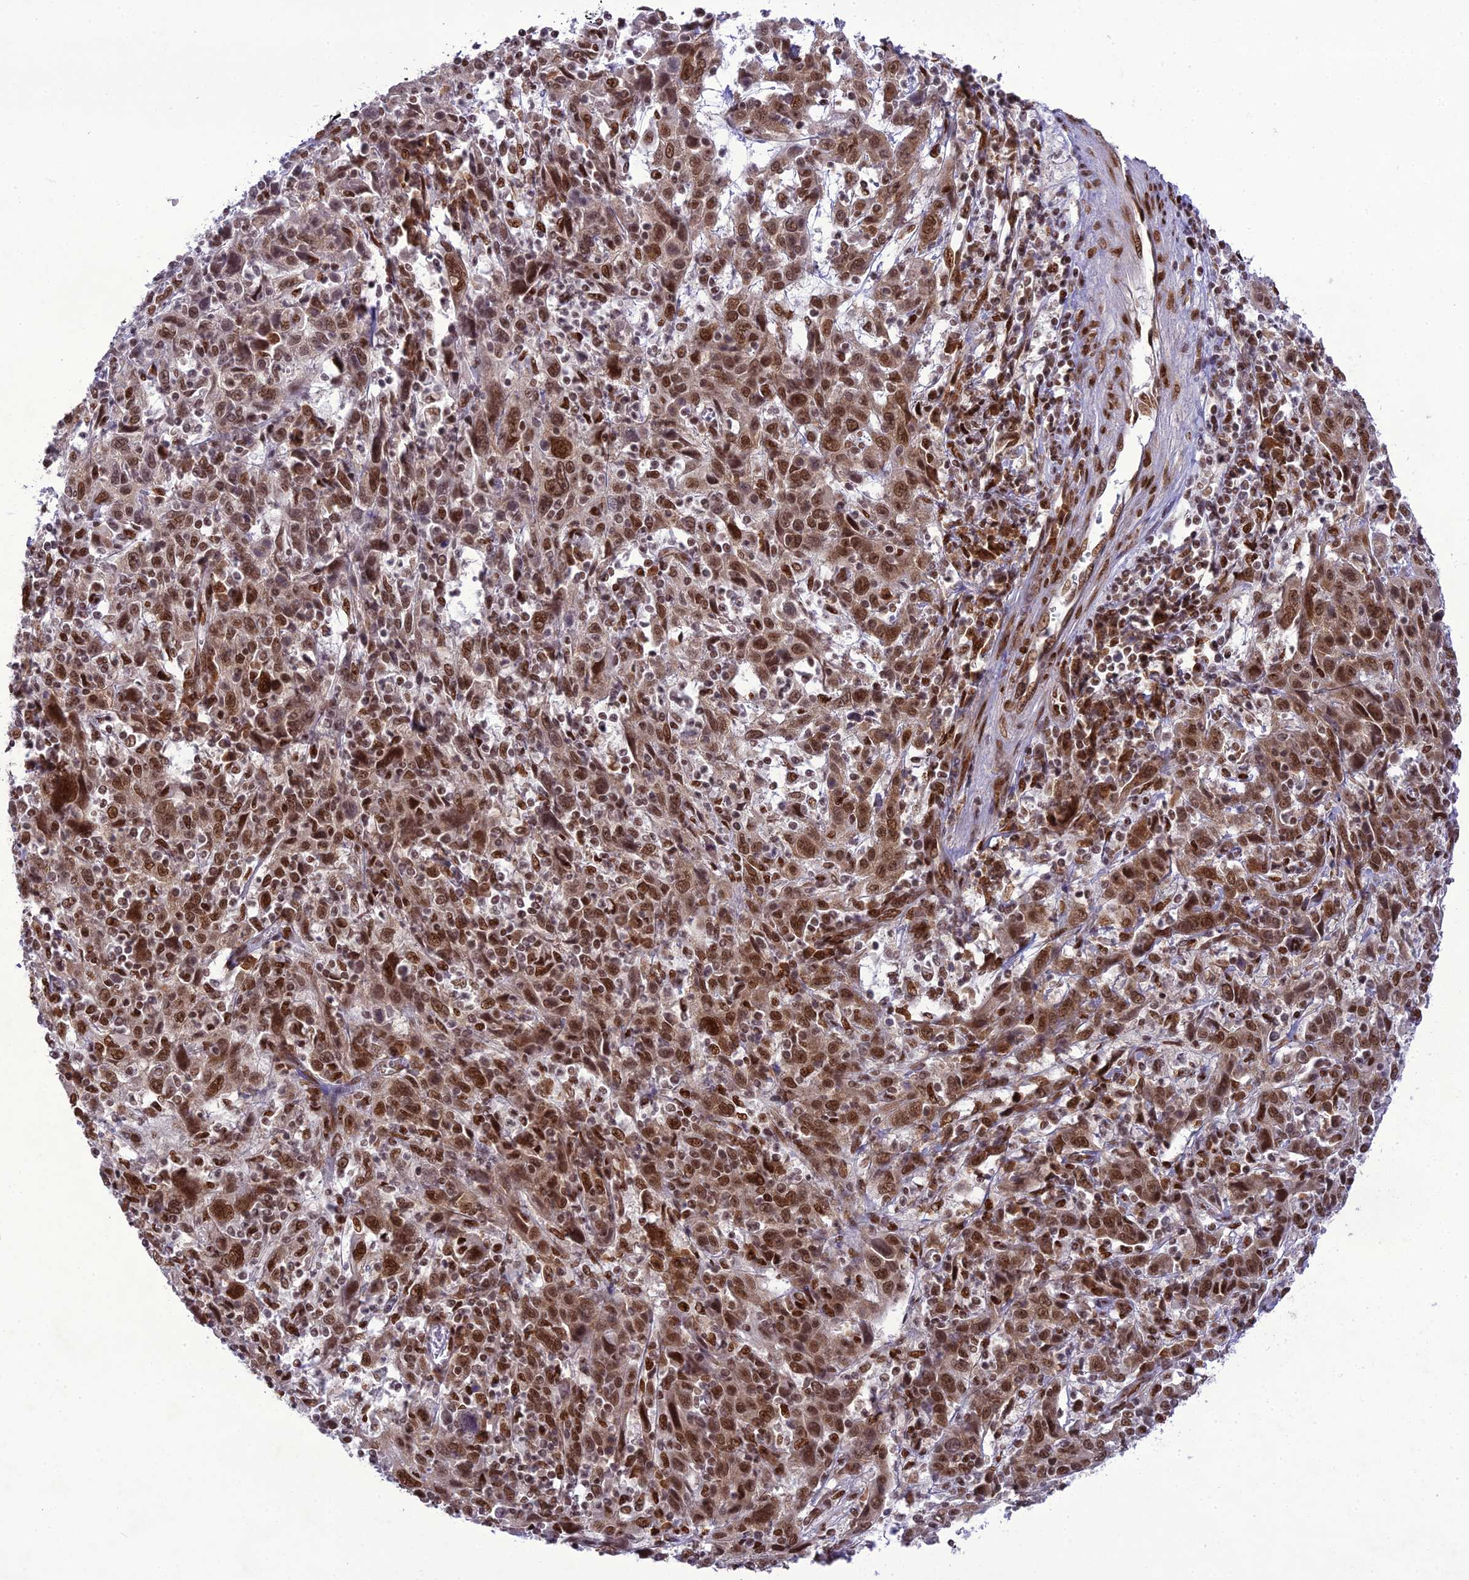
{"staining": {"intensity": "strong", "quantity": ">75%", "location": "nuclear"}, "tissue": "cervical cancer", "cell_type": "Tumor cells", "image_type": "cancer", "snomed": [{"axis": "morphology", "description": "Squamous cell carcinoma, NOS"}, {"axis": "topography", "description": "Cervix"}], "caption": "A high-resolution photomicrograph shows immunohistochemistry staining of squamous cell carcinoma (cervical), which exhibits strong nuclear staining in approximately >75% of tumor cells. The staining was performed using DAB, with brown indicating positive protein expression. Nuclei are stained blue with hematoxylin.", "gene": "DDX1", "patient": {"sex": "female", "age": 46}}